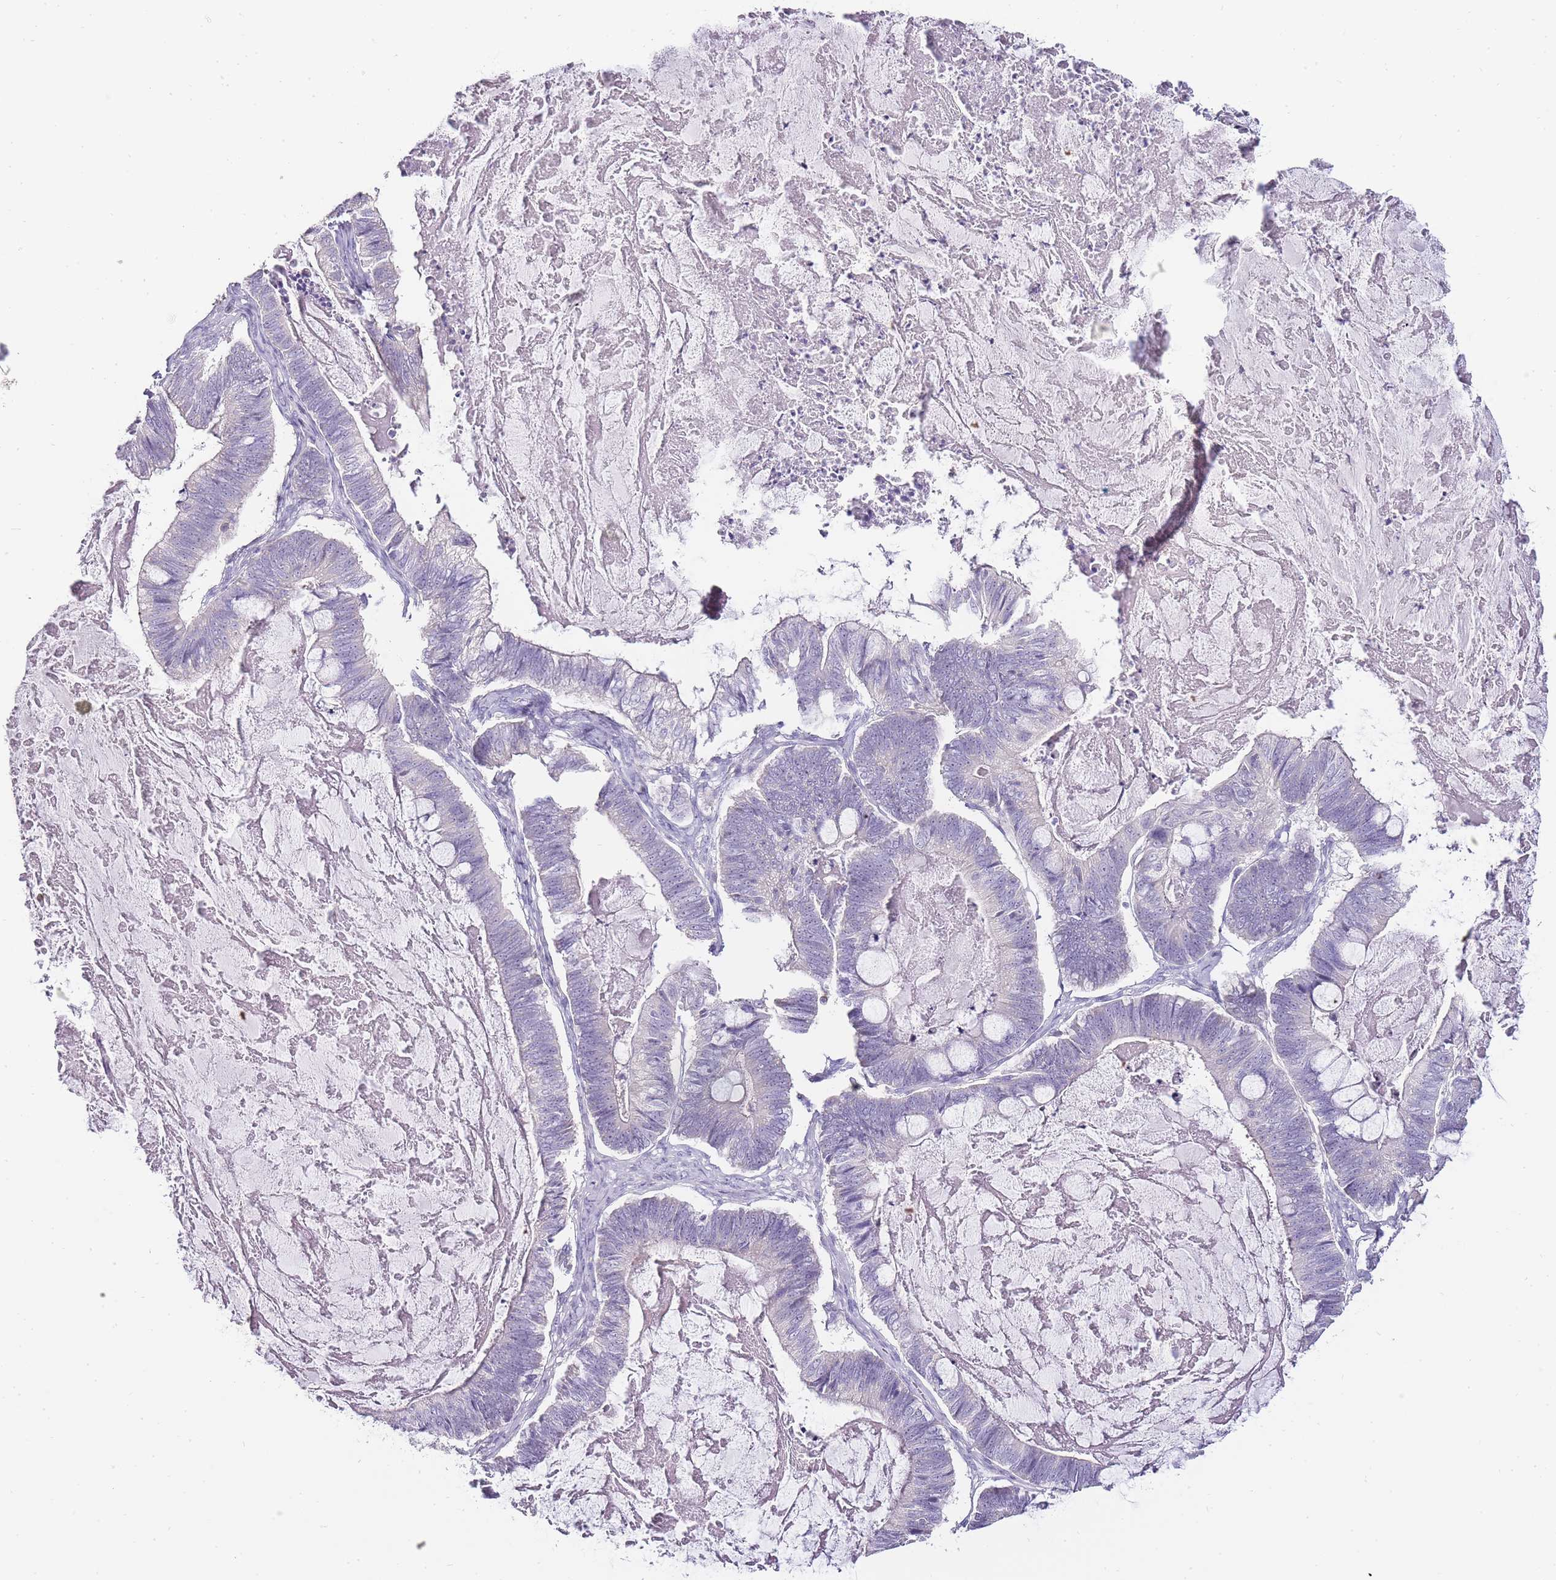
{"staining": {"intensity": "negative", "quantity": "none", "location": "none"}, "tissue": "ovarian cancer", "cell_type": "Tumor cells", "image_type": "cancer", "snomed": [{"axis": "morphology", "description": "Cystadenocarcinoma, mucinous, NOS"}, {"axis": "topography", "description": "Ovary"}], "caption": "There is no significant staining in tumor cells of ovarian cancer.", "gene": "ZBP1", "patient": {"sex": "female", "age": 61}}